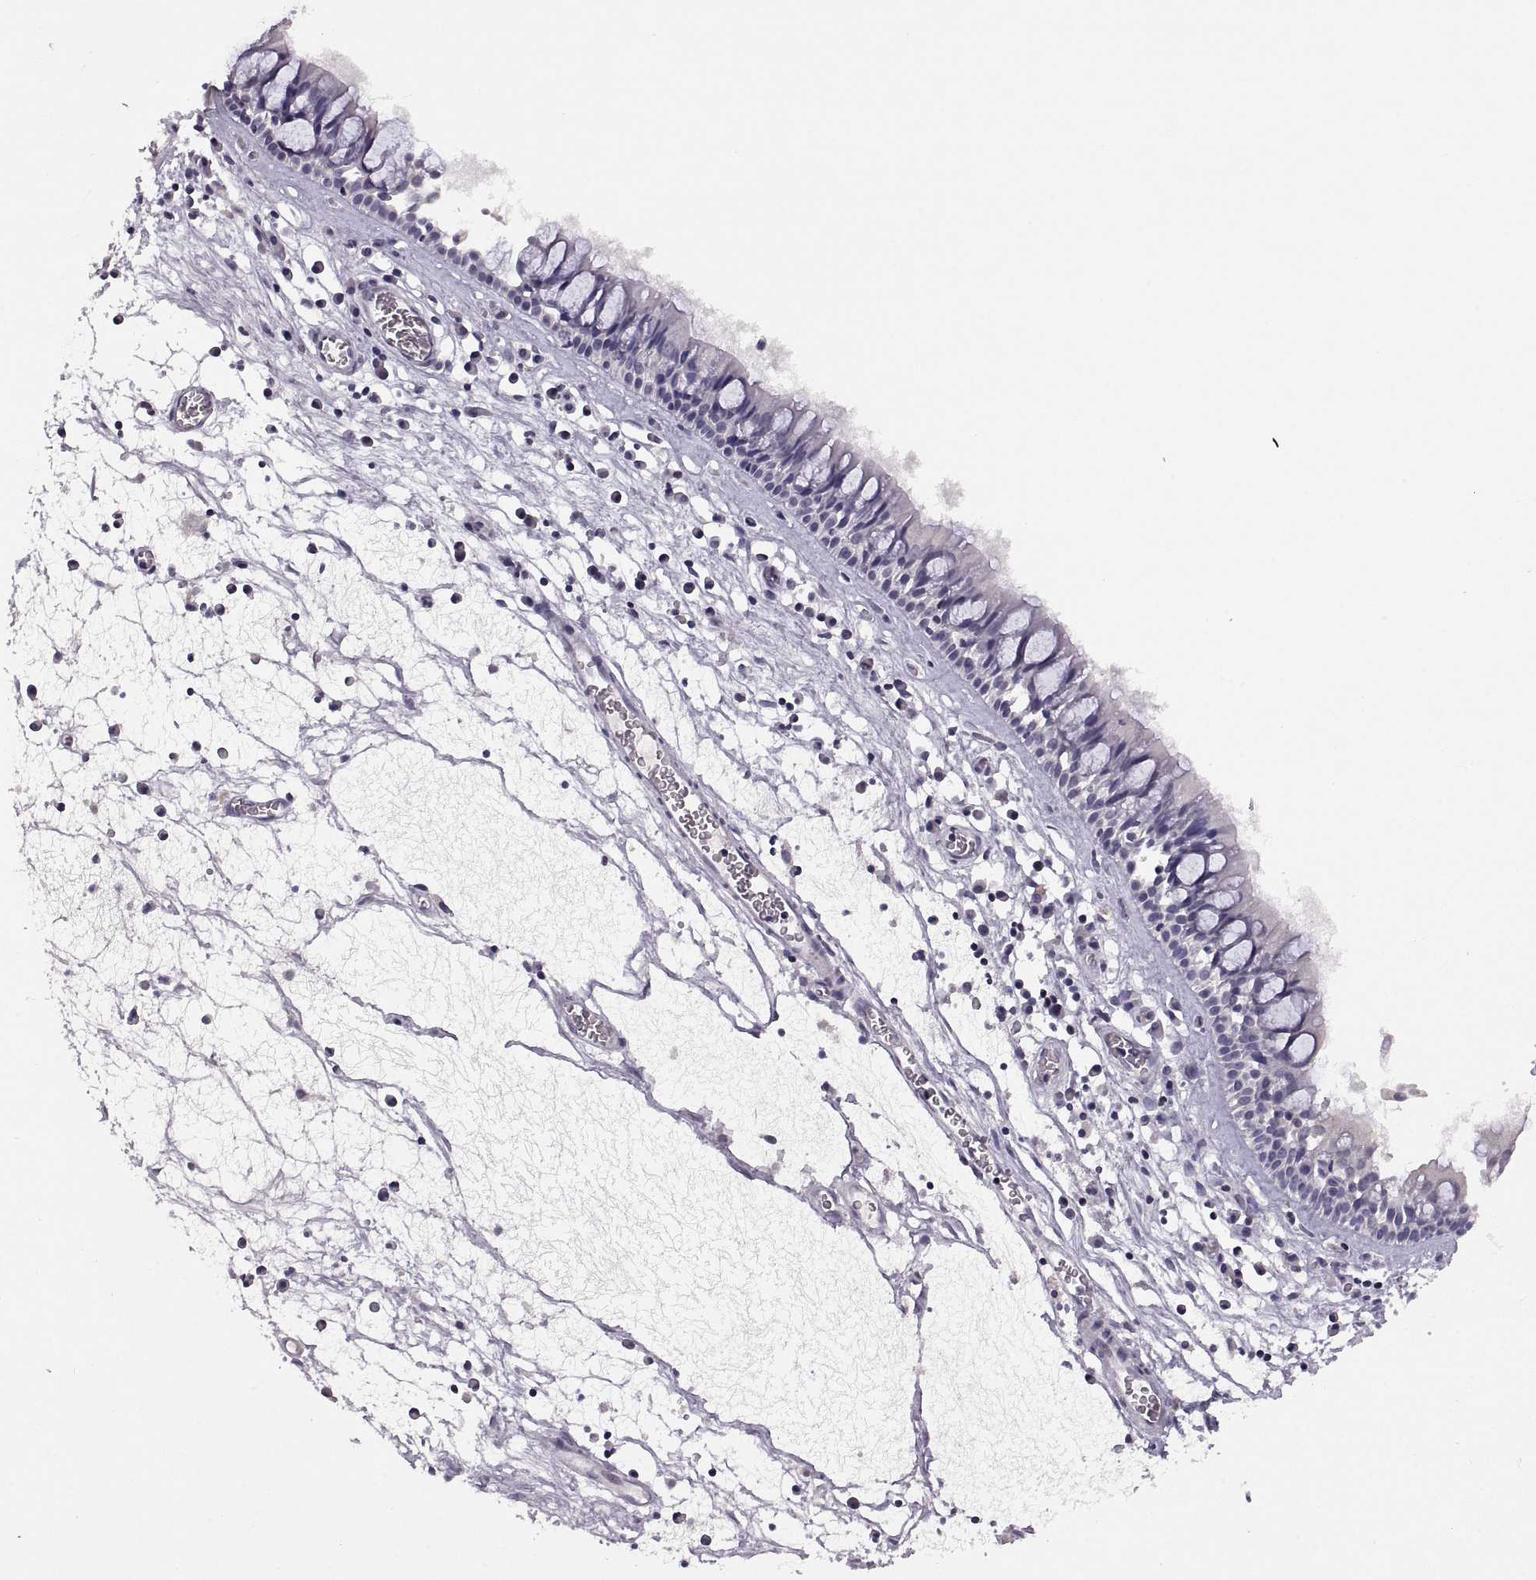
{"staining": {"intensity": "negative", "quantity": "none", "location": "none"}, "tissue": "nasopharynx", "cell_type": "Respiratory epithelial cells", "image_type": "normal", "snomed": [{"axis": "morphology", "description": "Normal tissue, NOS"}, {"axis": "topography", "description": "Nasopharynx"}], "caption": "Immunohistochemical staining of benign human nasopharynx exhibits no significant positivity in respiratory epithelial cells.", "gene": "NEK2", "patient": {"sex": "male", "age": 61}}